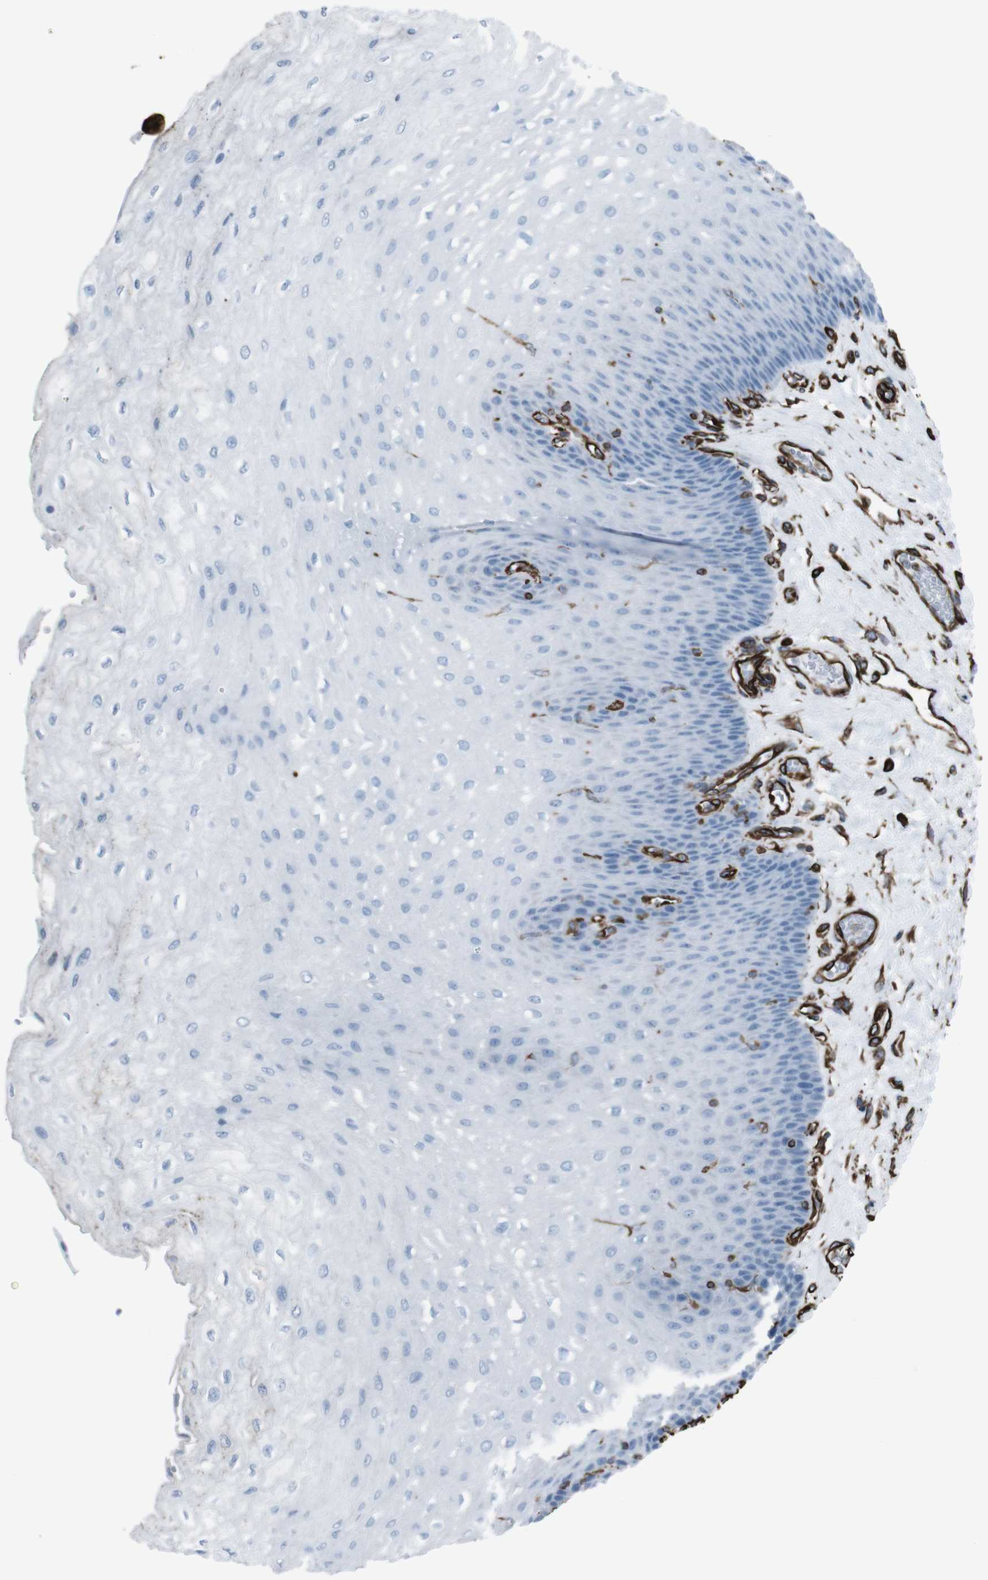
{"staining": {"intensity": "negative", "quantity": "none", "location": "none"}, "tissue": "esophagus", "cell_type": "Squamous epithelial cells", "image_type": "normal", "snomed": [{"axis": "morphology", "description": "Normal tissue, NOS"}, {"axis": "topography", "description": "Esophagus"}], "caption": "Histopathology image shows no protein positivity in squamous epithelial cells of normal esophagus. Nuclei are stained in blue.", "gene": "ZDHHC6", "patient": {"sex": "female", "age": 72}}